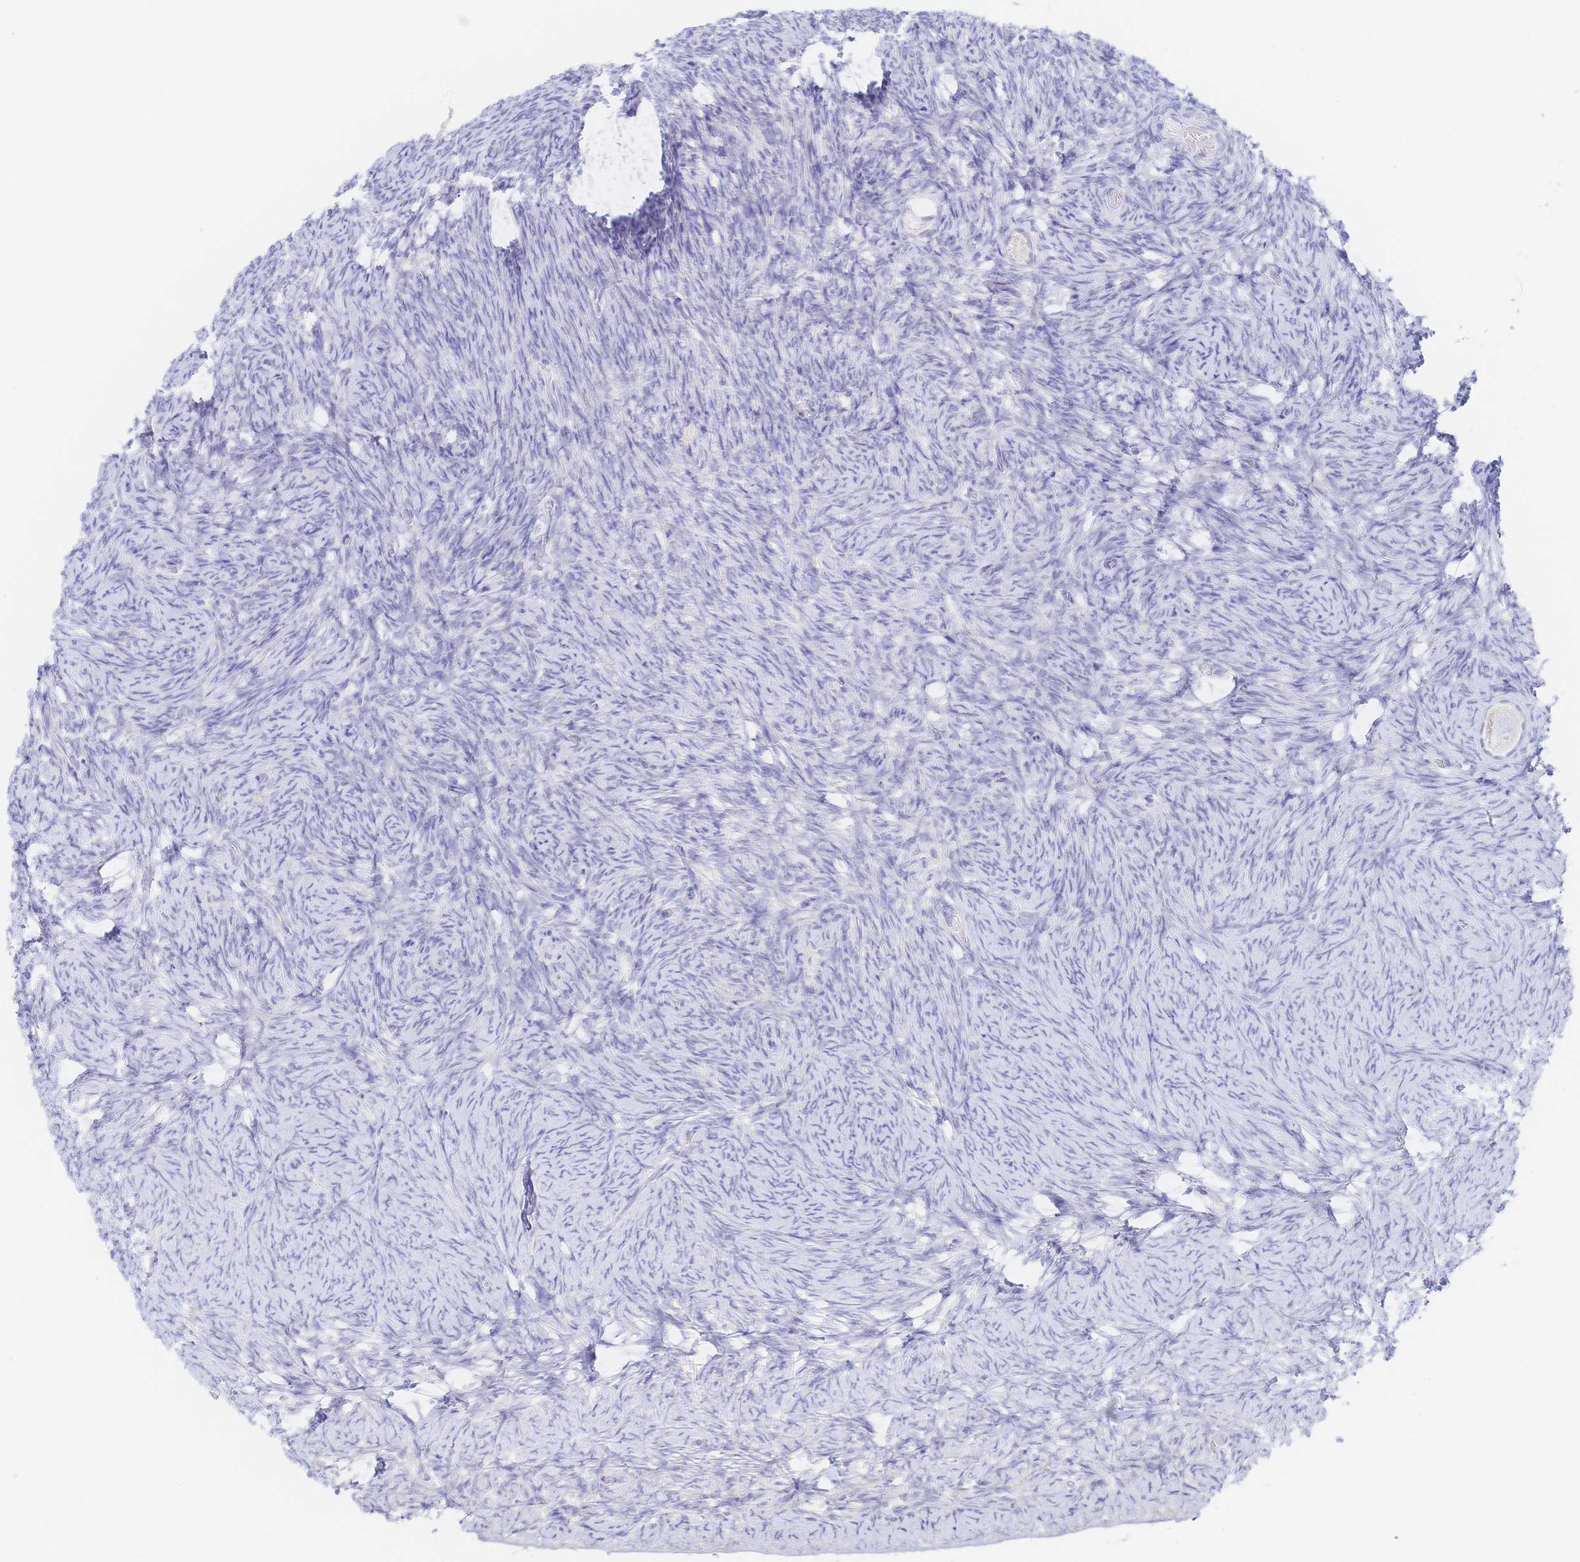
{"staining": {"intensity": "negative", "quantity": "none", "location": "none"}, "tissue": "ovary", "cell_type": "Follicle cells", "image_type": "normal", "snomed": [{"axis": "morphology", "description": "Normal tissue, NOS"}, {"axis": "topography", "description": "Ovary"}], "caption": "This photomicrograph is of normal ovary stained with immunohistochemistry to label a protein in brown with the nuclei are counter-stained blue. There is no positivity in follicle cells. The staining is performed using DAB brown chromogen with nuclei counter-stained in using hematoxylin.", "gene": "SIAH3", "patient": {"sex": "female", "age": 34}}